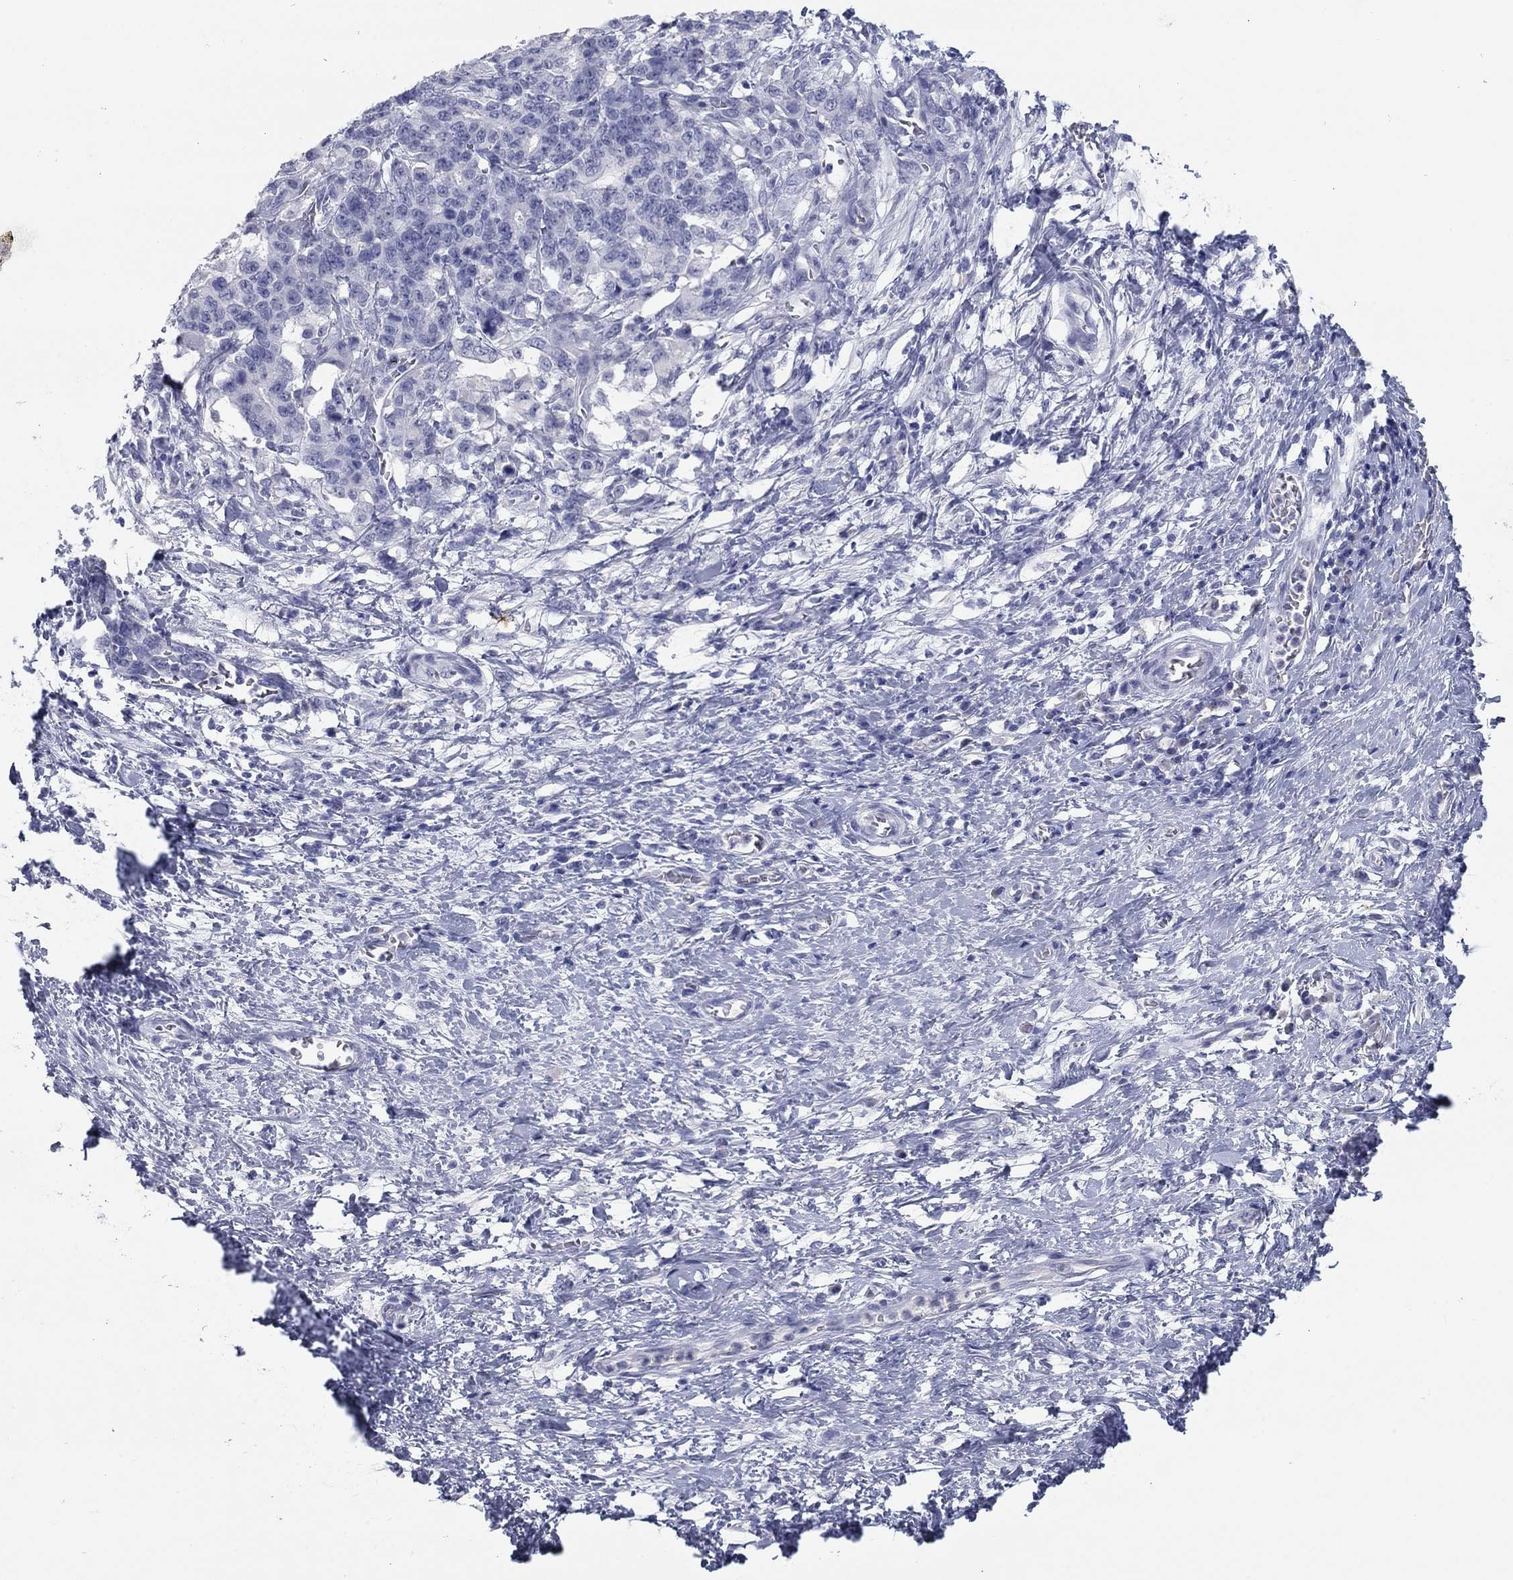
{"staining": {"intensity": "negative", "quantity": "none", "location": "none"}, "tissue": "stomach cancer", "cell_type": "Tumor cells", "image_type": "cancer", "snomed": [{"axis": "morphology", "description": "Normal tissue, NOS"}, {"axis": "morphology", "description": "Adenocarcinoma, NOS"}, {"axis": "topography", "description": "Stomach"}], "caption": "Immunohistochemical staining of stomach cancer shows no significant expression in tumor cells.", "gene": "KRT75", "patient": {"sex": "female", "age": 64}}